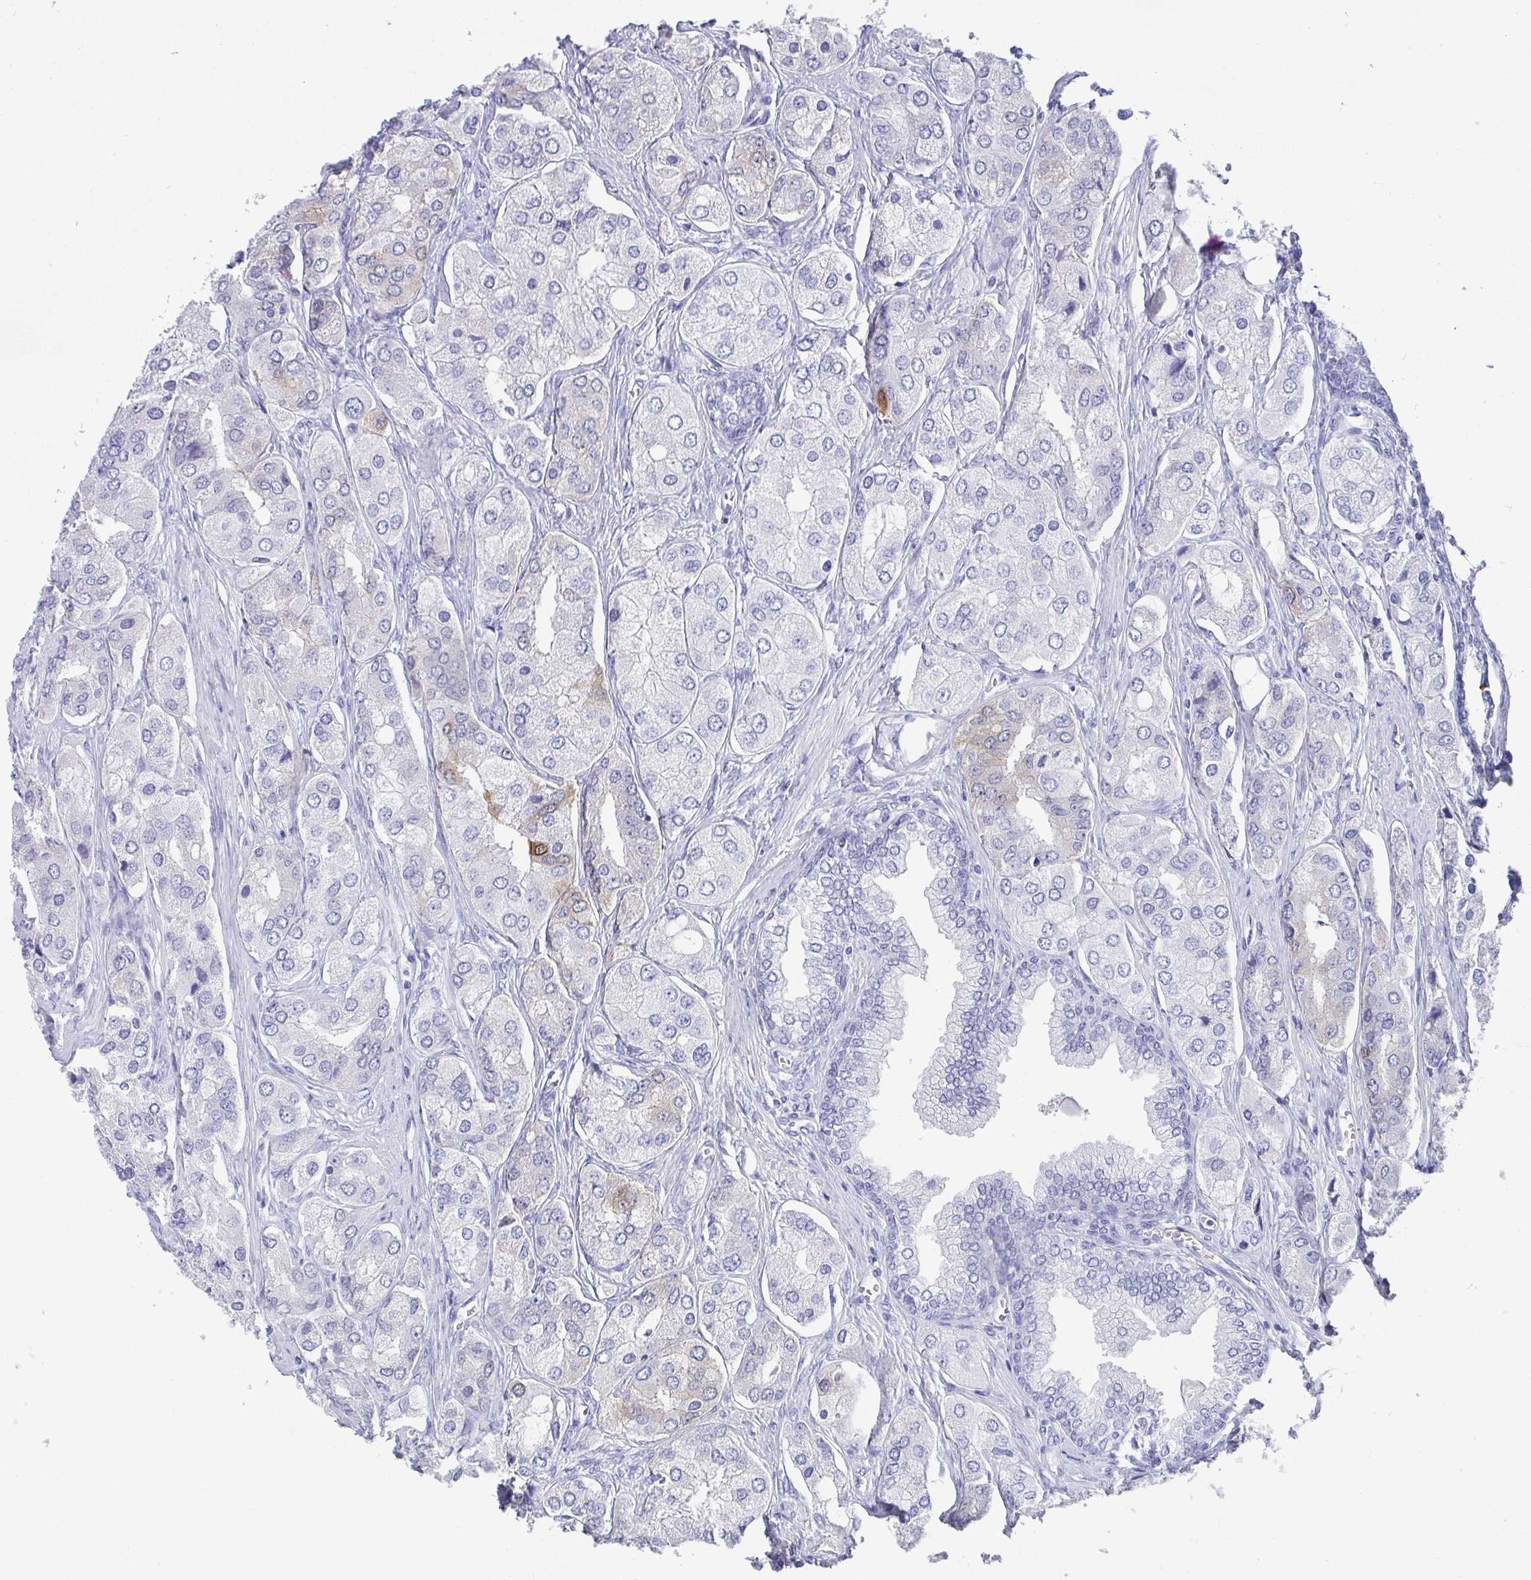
{"staining": {"intensity": "weak", "quantity": "<25%", "location": "cytoplasmic/membranous,nuclear"}, "tissue": "prostate cancer", "cell_type": "Tumor cells", "image_type": "cancer", "snomed": [{"axis": "morphology", "description": "Adenocarcinoma, Low grade"}, {"axis": "topography", "description": "Prostate"}], "caption": "Tumor cells show no significant positivity in prostate cancer.", "gene": "SCGN", "patient": {"sex": "male", "age": 69}}